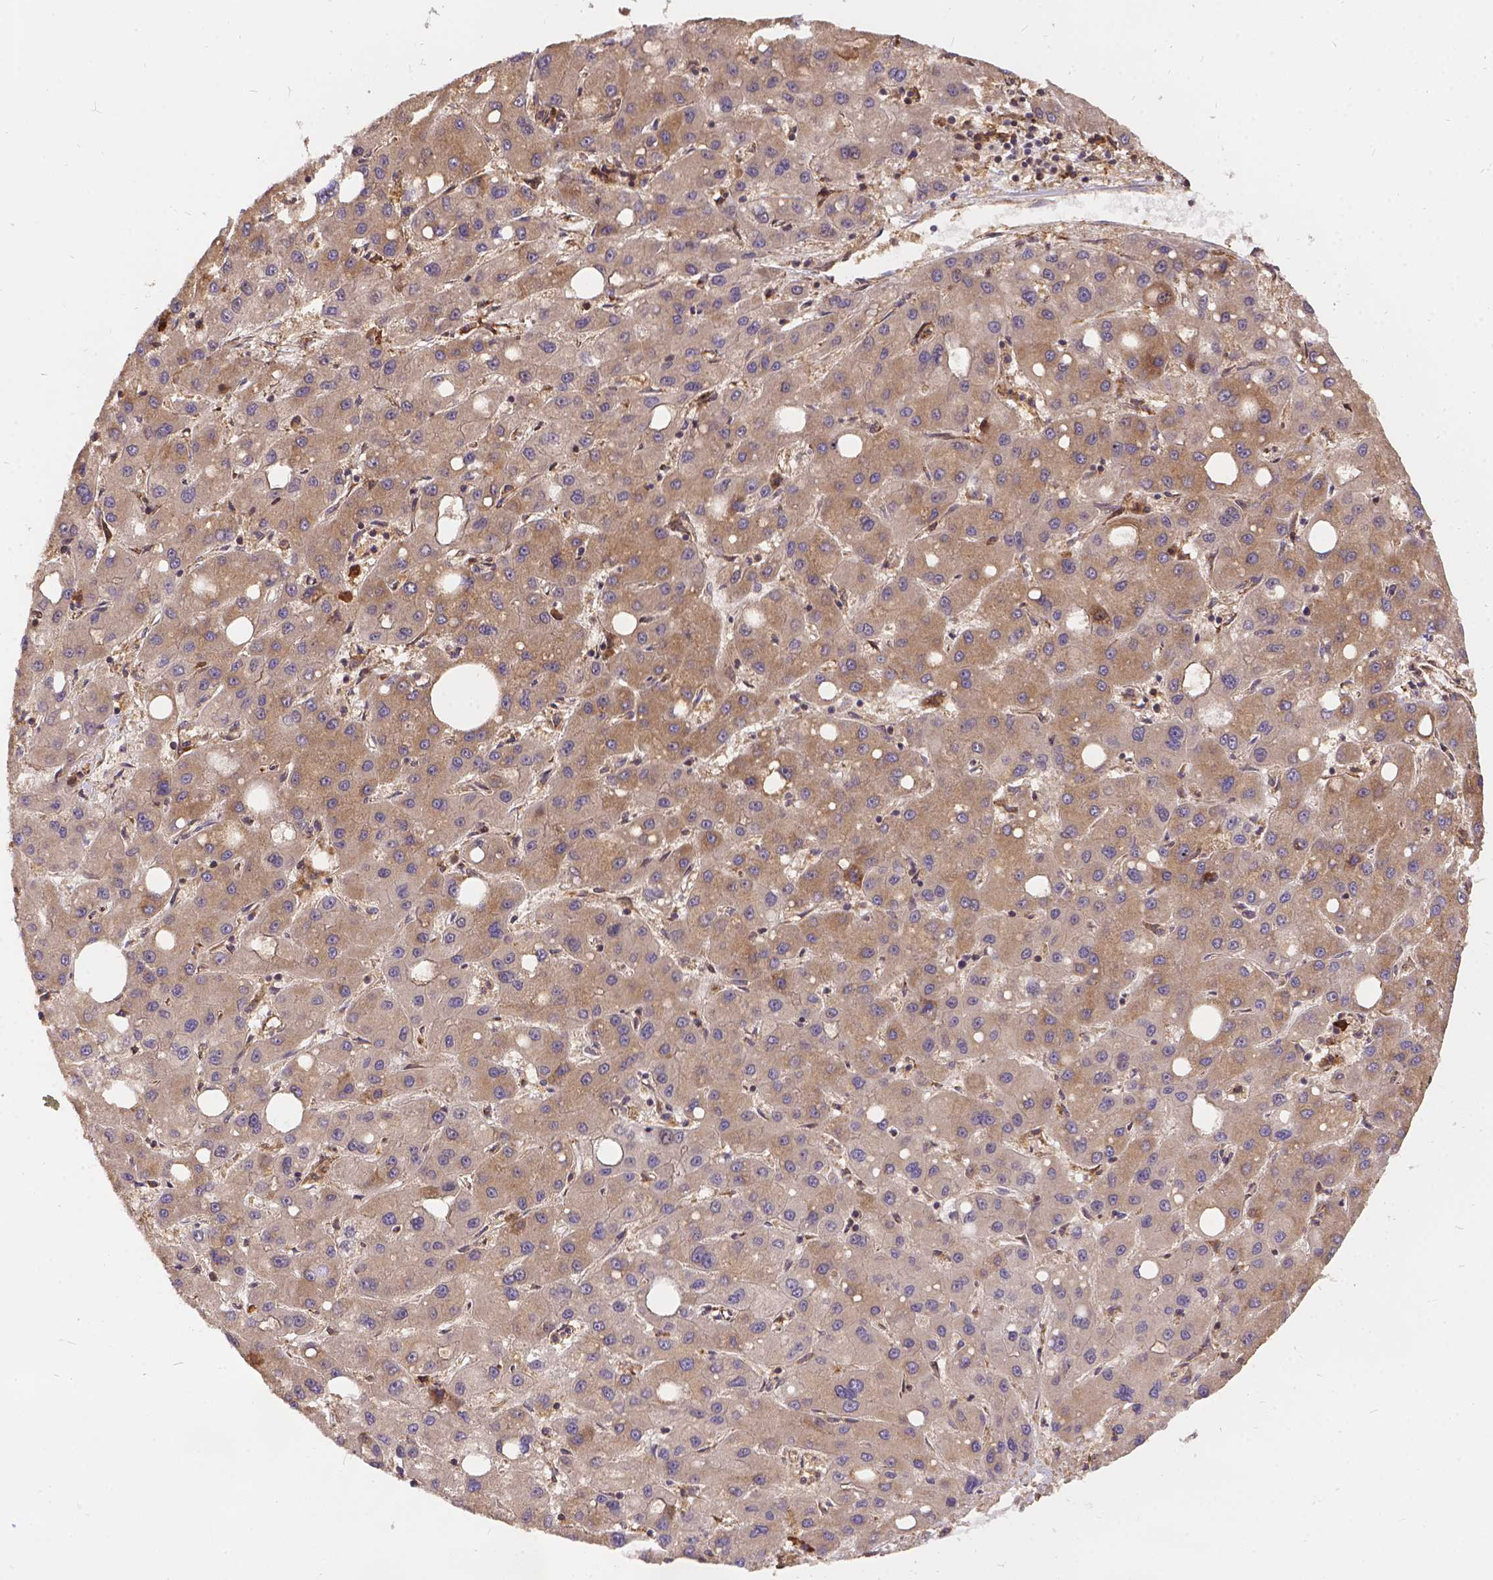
{"staining": {"intensity": "weak", "quantity": ">75%", "location": "cytoplasmic/membranous"}, "tissue": "liver cancer", "cell_type": "Tumor cells", "image_type": "cancer", "snomed": [{"axis": "morphology", "description": "Carcinoma, Hepatocellular, NOS"}, {"axis": "topography", "description": "Liver"}], "caption": "A micrograph of hepatocellular carcinoma (liver) stained for a protein exhibits weak cytoplasmic/membranous brown staining in tumor cells. The staining is performed using DAB (3,3'-diaminobenzidine) brown chromogen to label protein expression. The nuclei are counter-stained blue using hematoxylin.", "gene": "DENND6A", "patient": {"sex": "male", "age": 73}}